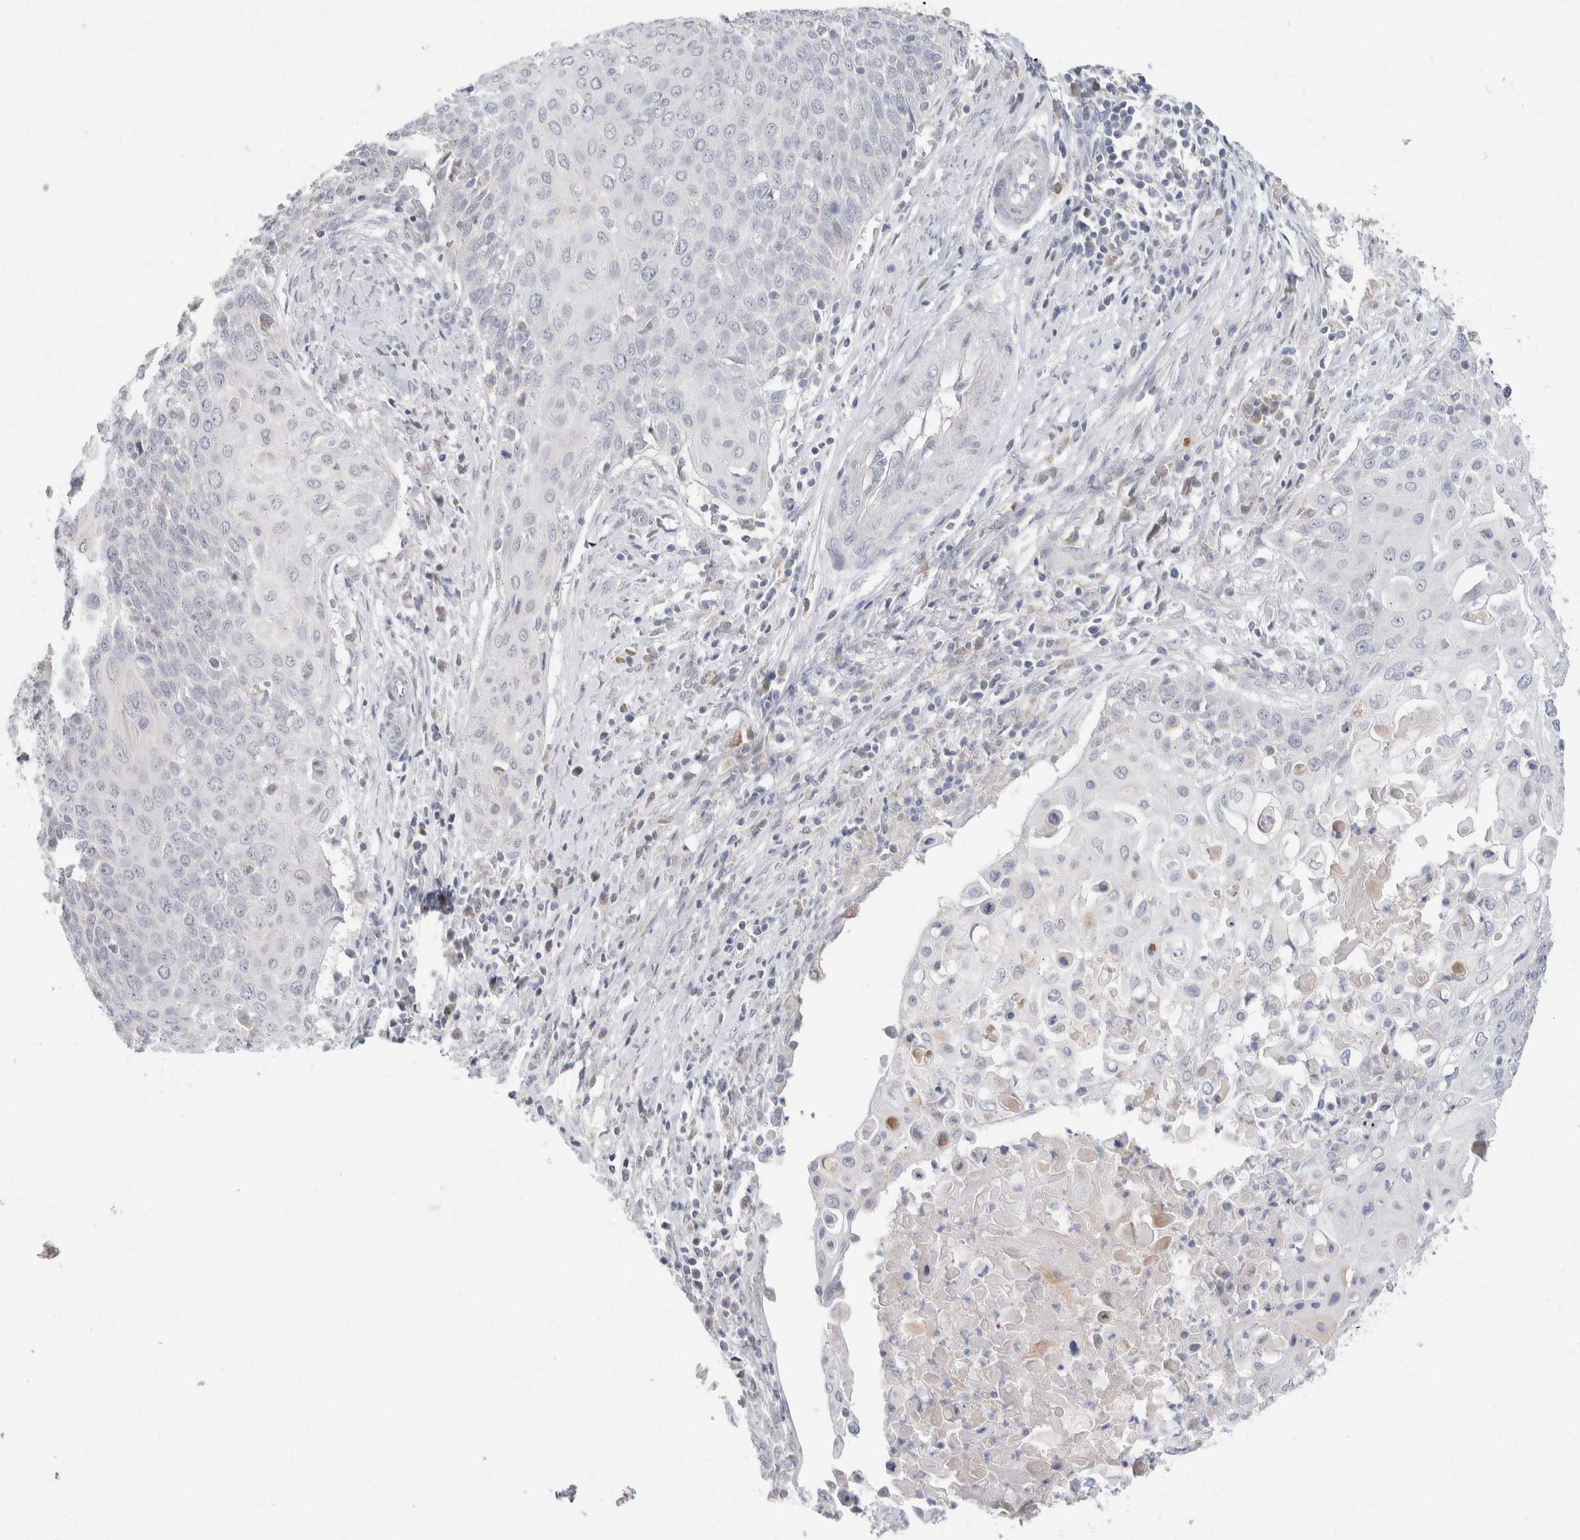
{"staining": {"intensity": "negative", "quantity": "none", "location": "none"}, "tissue": "cervical cancer", "cell_type": "Tumor cells", "image_type": "cancer", "snomed": [{"axis": "morphology", "description": "Squamous cell carcinoma, NOS"}, {"axis": "topography", "description": "Cervix"}], "caption": "Tumor cells show no significant protein staining in cervical squamous cell carcinoma.", "gene": "CMTM4", "patient": {"sex": "female", "age": 39}}